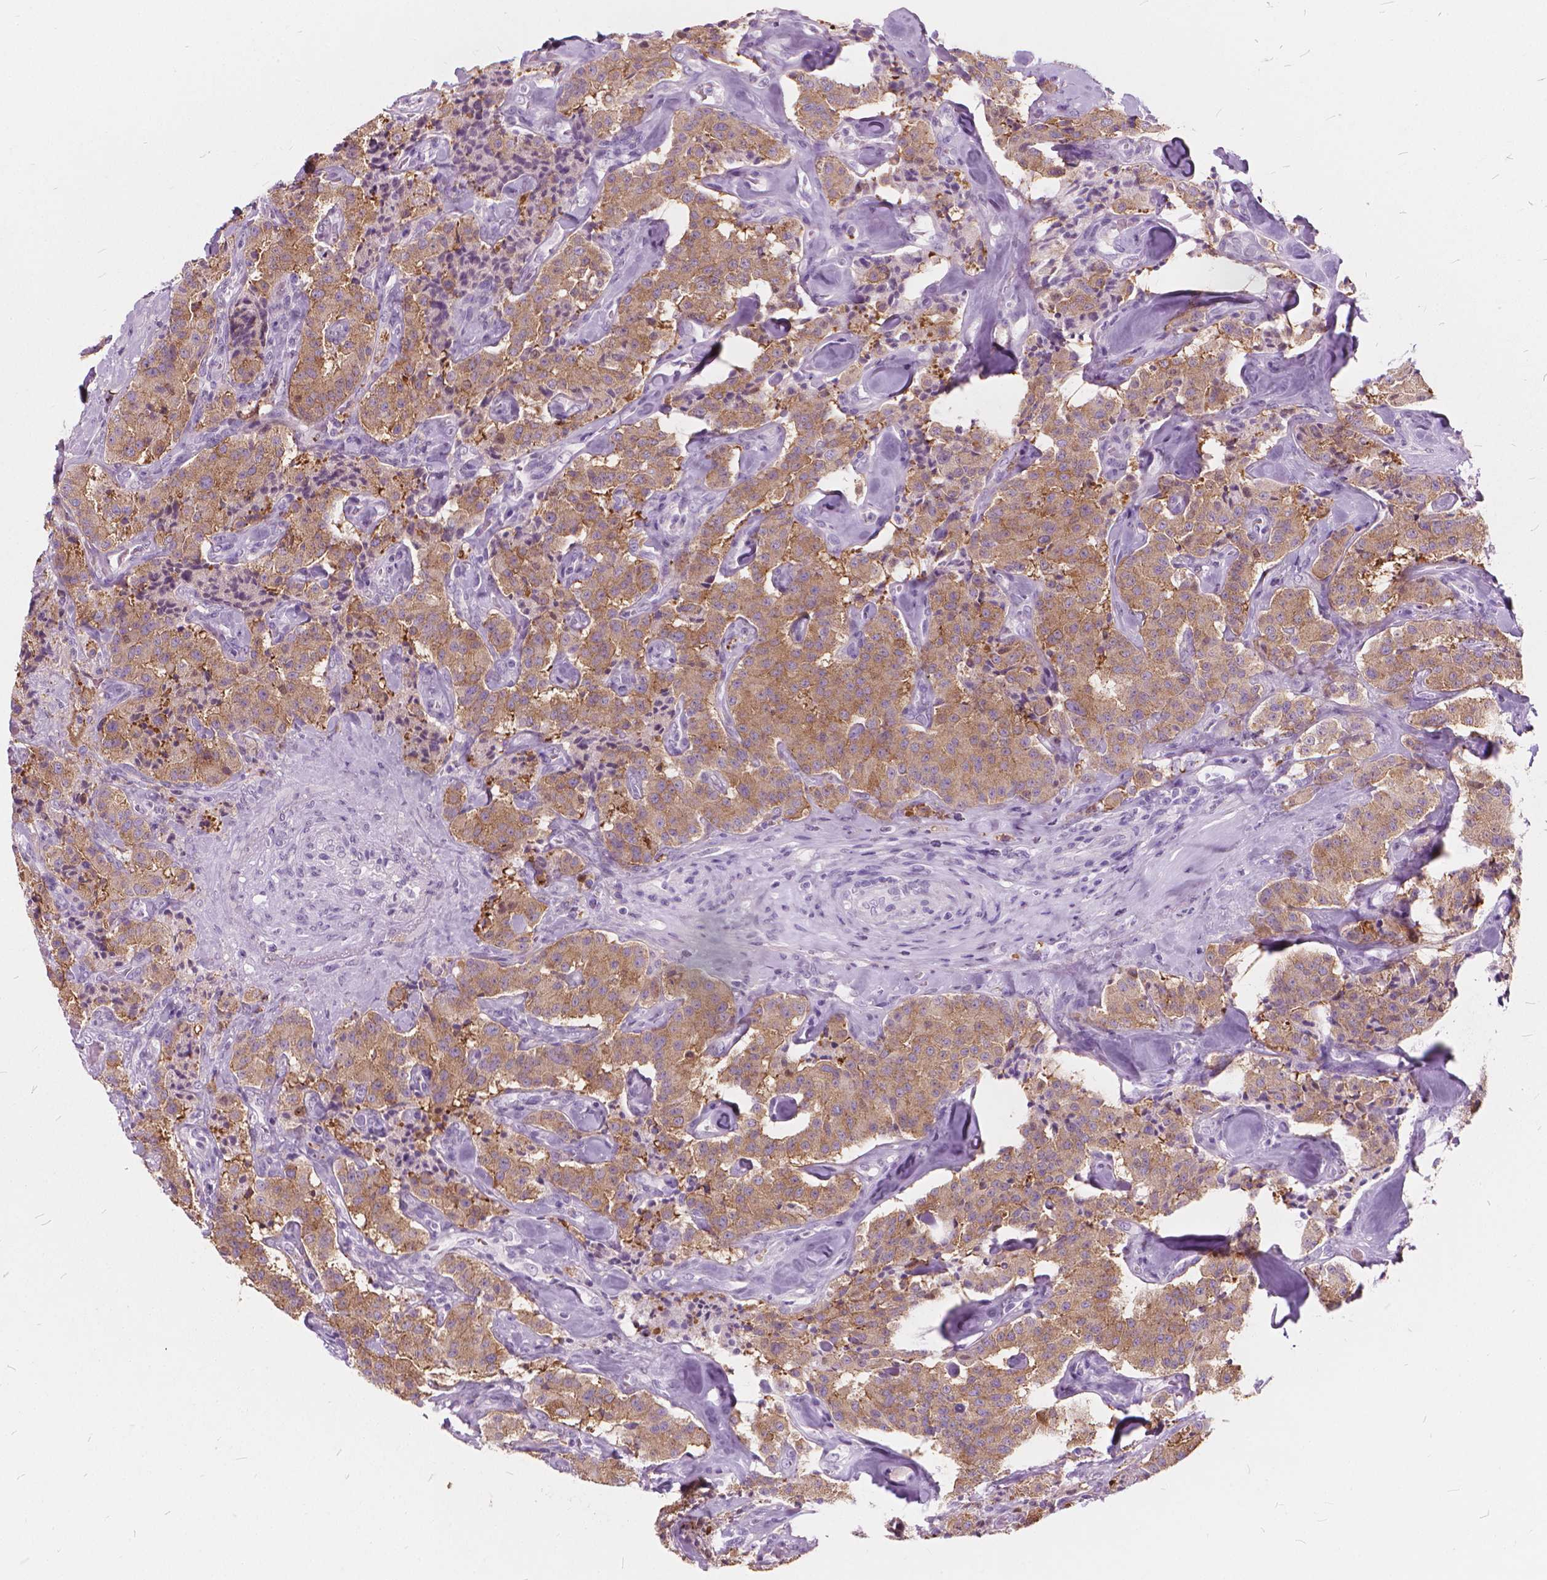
{"staining": {"intensity": "weak", "quantity": ">75%", "location": "cytoplasmic/membranous"}, "tissue": "carcinoid", "cell_type": "Tumor cells", "image_type": "cancer", "snomed": [{"axis": "morphology", "description": "Carcinoid, malignant, NOS"}, {"axis": "topography", "description": "Pancreas"}], "caption": "IHC photomicrograph of neoplastic tissue: carcinoid stained using immunohistochemistry (IHC) reveals low levels of weak protein expression localized specifically in the cytoplasmic/membranous of tumor cells, appearing as a cytoplasmic/membranous brown color.", "gene": "DNM1", "patient": {"sex": "male", "age": 41}}